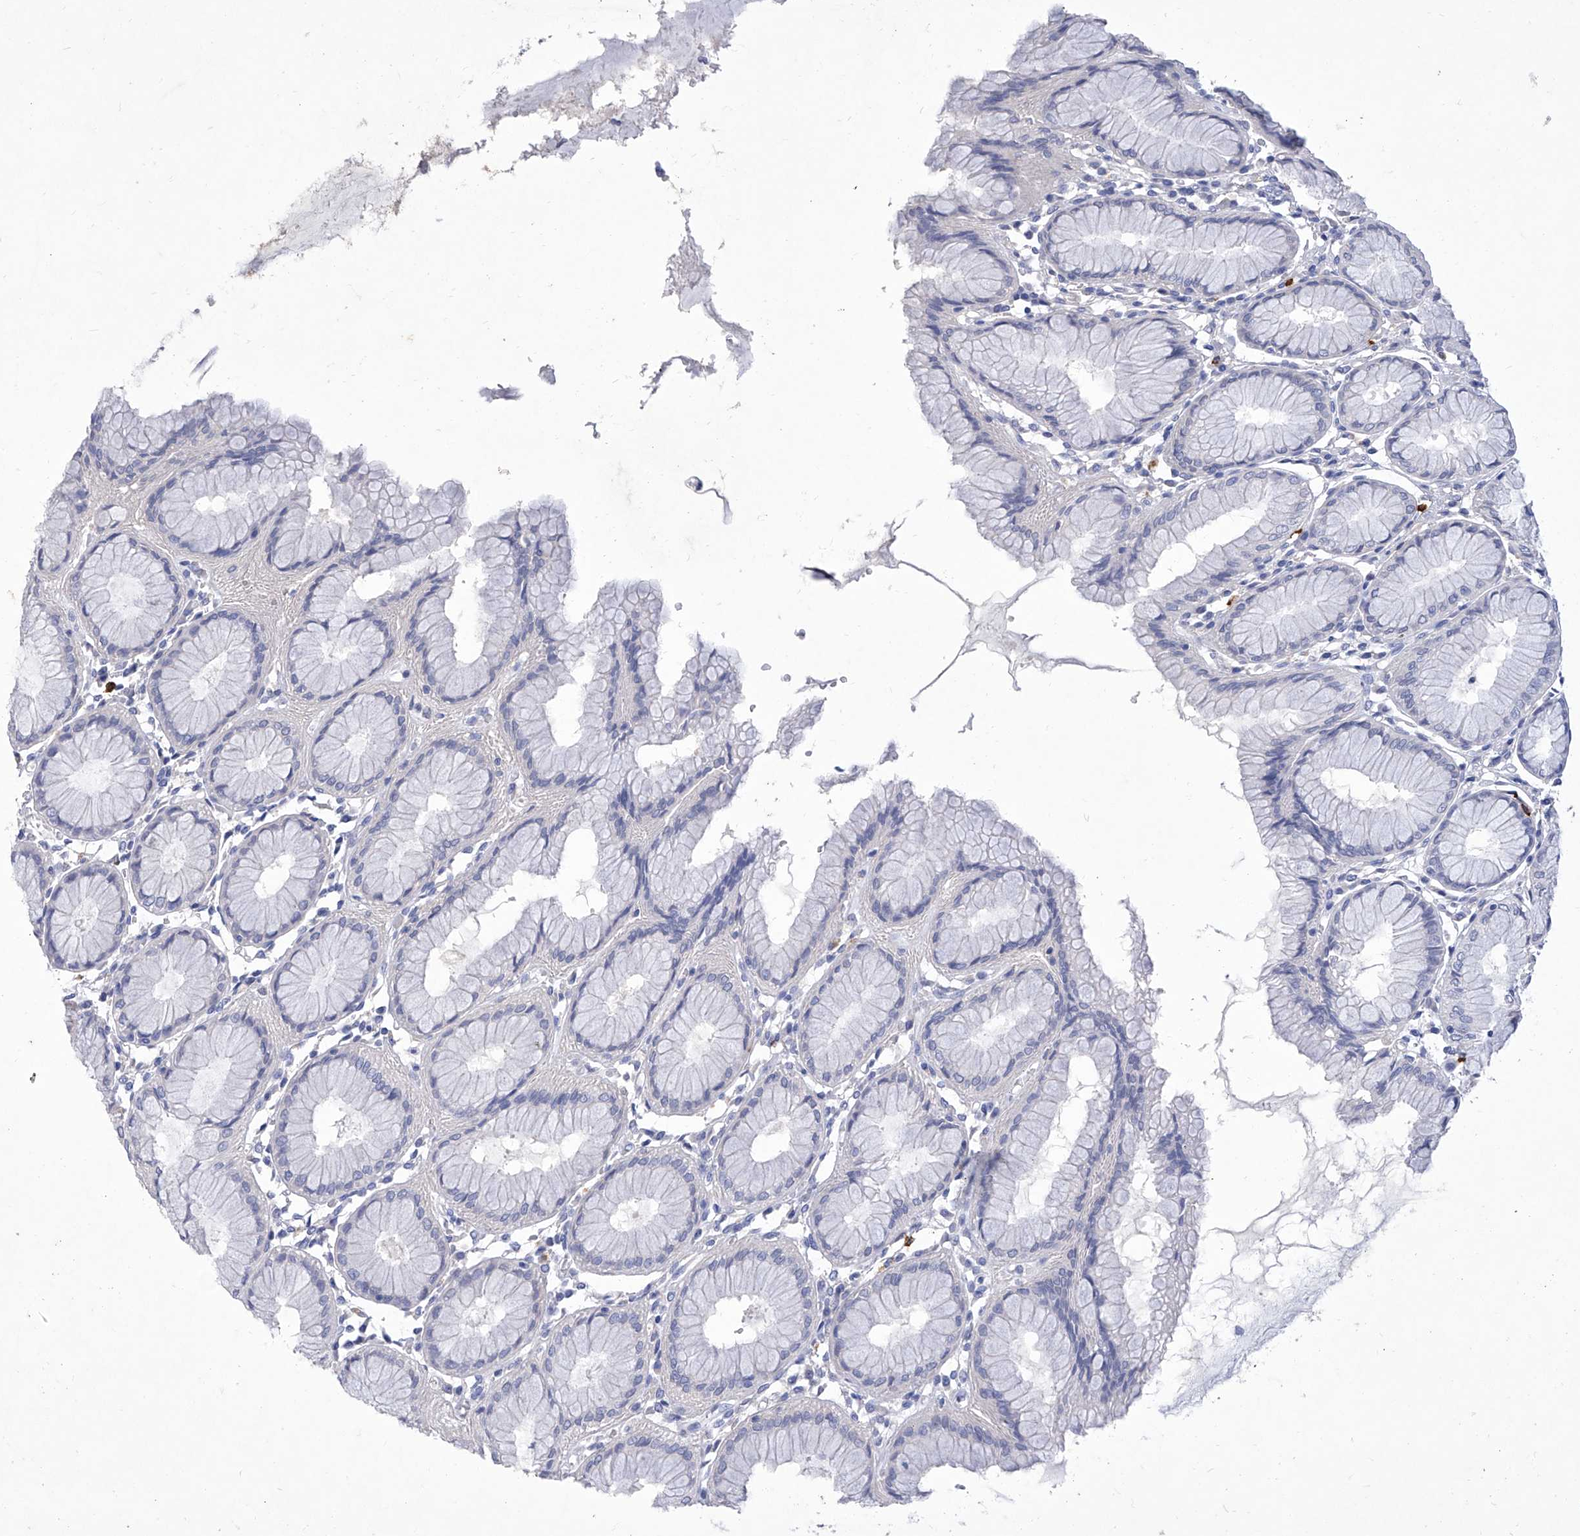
{"staining": {"intensity": "negative", "quantity": "none", "location": "none"}, "tissue": "stomach", "cell_type": "Glandular cells", "image_type": "normal", "snomed": [{"axis": "morphology", "description": "Normal tissue, NOS"}, {"axis": "topography", "description": "Stomach, lower"}], "caption": "Immunohistochemistry image of normal stomach: human stomach stained with DAB exhibits no significant protein positivity in glandular cells. (DAB (3,3'-diaminobenzidine) immunohistochemistry, high magnification).", "gene": "IFNL2", "patient": {"sex": "female", "age": 56}}